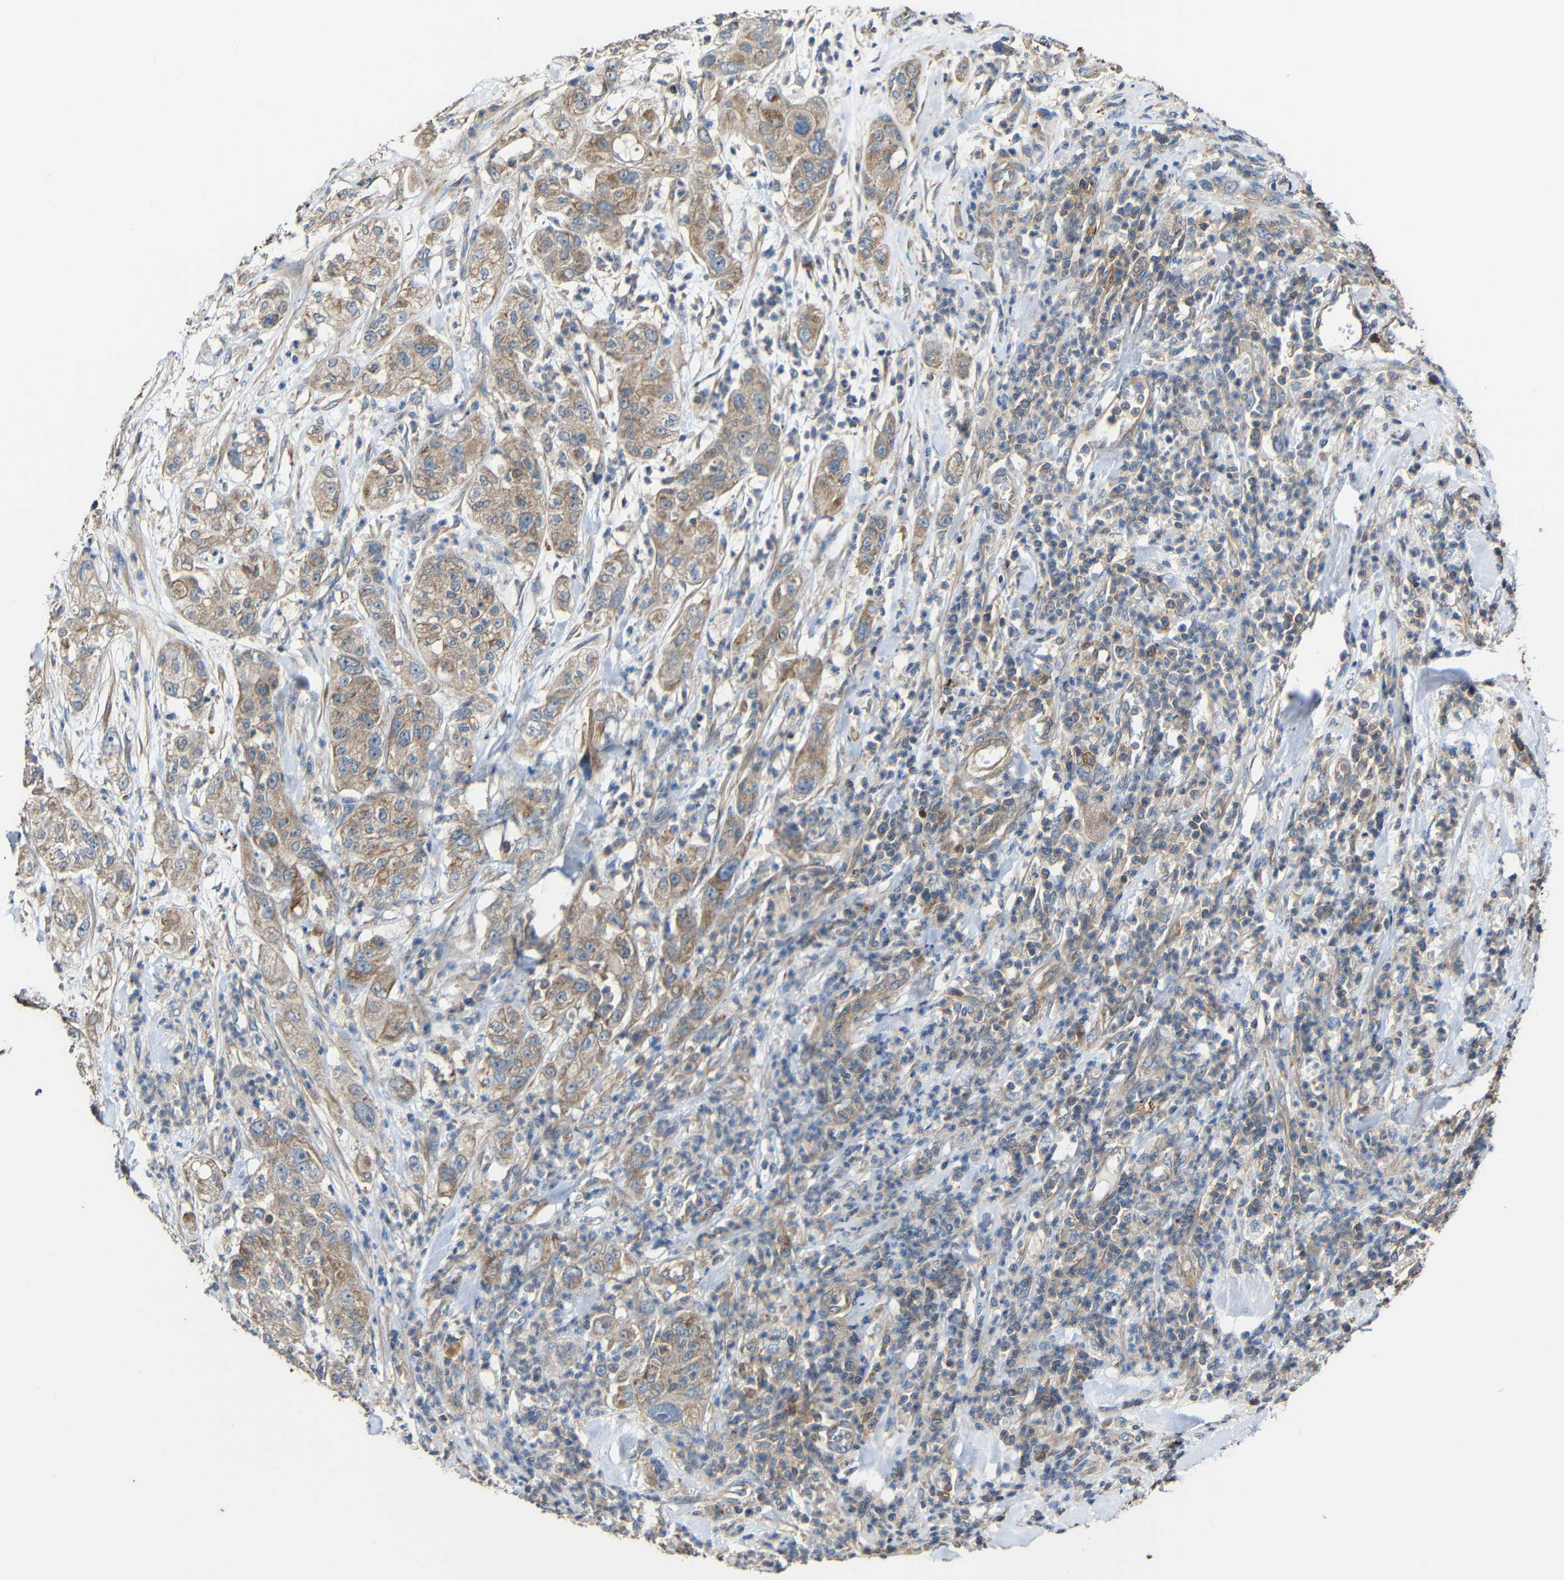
{"staining": {"intensity": "weak", "quantity": ">75%", "location": "cytoplasmic/membranous"}, "tissue": "pancreatic cancer", "cell_type": "Tumor cells", "image_type": "cancer", "snomed": [{"axis": "morphology", "description": "Adenocarcinoma, NOS"}, {"axis": "topography", "description": "Pancreas"}], "caption": "Protein expression analysis of human pancreatic cancer (adenocarcinoma) reveals weak cytoplasmic/membranous staining in about >75% of tumor cells. Using DAB (3,3'-diaminobenzidine) (brown) and hematoxylin (blue) stains, captured at high magnification using brightfield microscopy.", "gene": "RHOT2", "patient": {"sex": "female", "age": 78}}